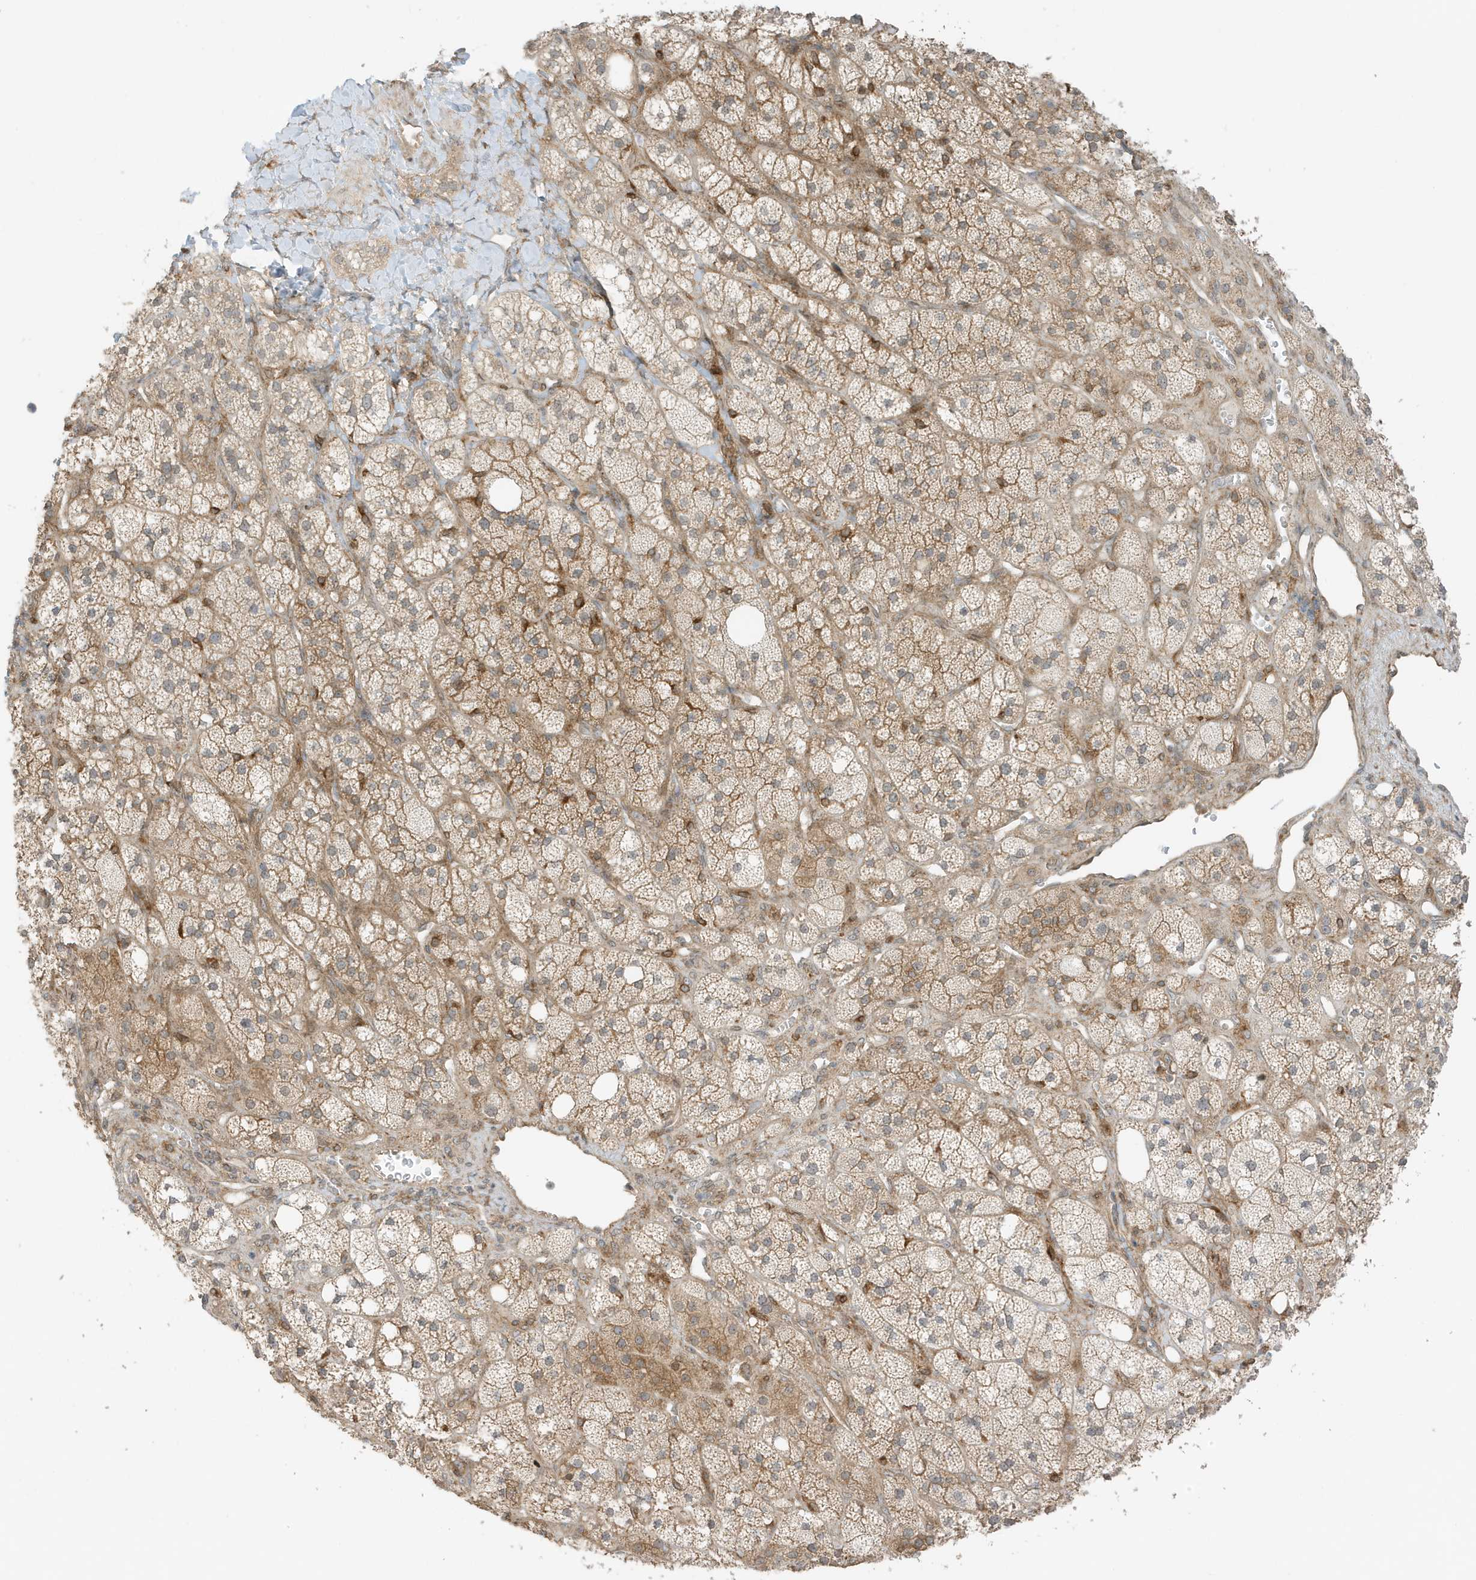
{"staining": {"intensity": "moderate", "quantity": ">75%", "location": "cytoplasmic/membranous"}, "tissue": "adrenal gland", "cell_type": "Glandular cells", "image_type": "normal", "snomed": [{"axis": "morphology", "description": "Normal tissue, NOS"}, {"axis": "topography", "description": "Adrenal gland"}], "caption": "This histopathology image demonstrates IHC staining of benign human adrenal gland, with medium moderate cytoplasmic/membranous positivity in approximately >75% of glandular cells.", "gene": "SCARF2", "patient": {"sex": "male", "age": 61}}